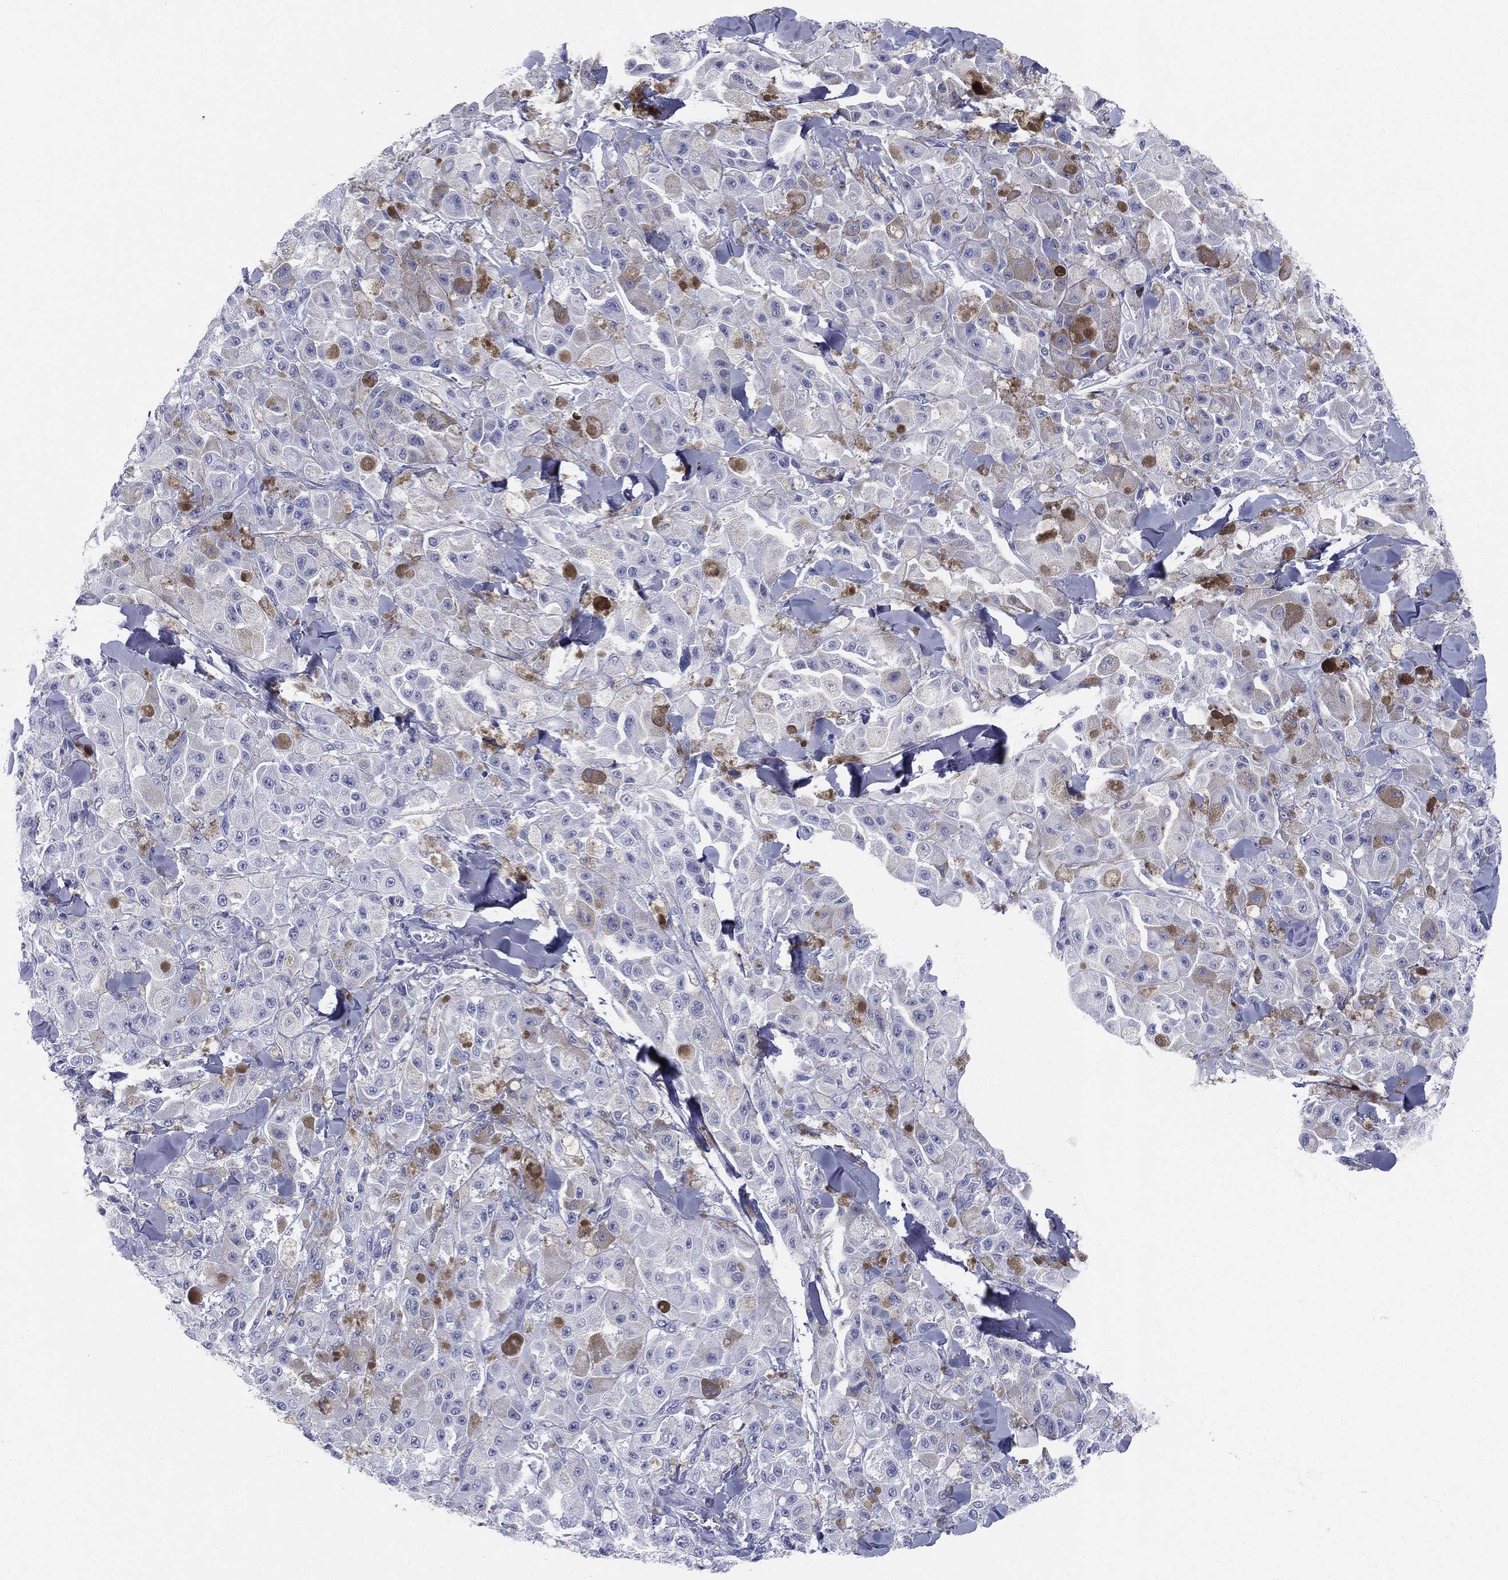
{"staining": {"intensity": "strong", "quantity": "<25%", "location": "cytoplasmic/membranous"}, "tissue": "melanoma", "cell_type": "Tumor cells", "image_type": "cancer", "snomed": [{"axis": "morphology", "description": "Malignant melanoma, NOS"}, {"axis": "topography", "description": "Skin"}], "caption": "Protein expression analysis of human melanoma reveals strong cytoplasmic/membranous expression in approximately <25% of tumor cells.", "gene": "CD79A", "patient": {"sex": "female", "age": 58}}